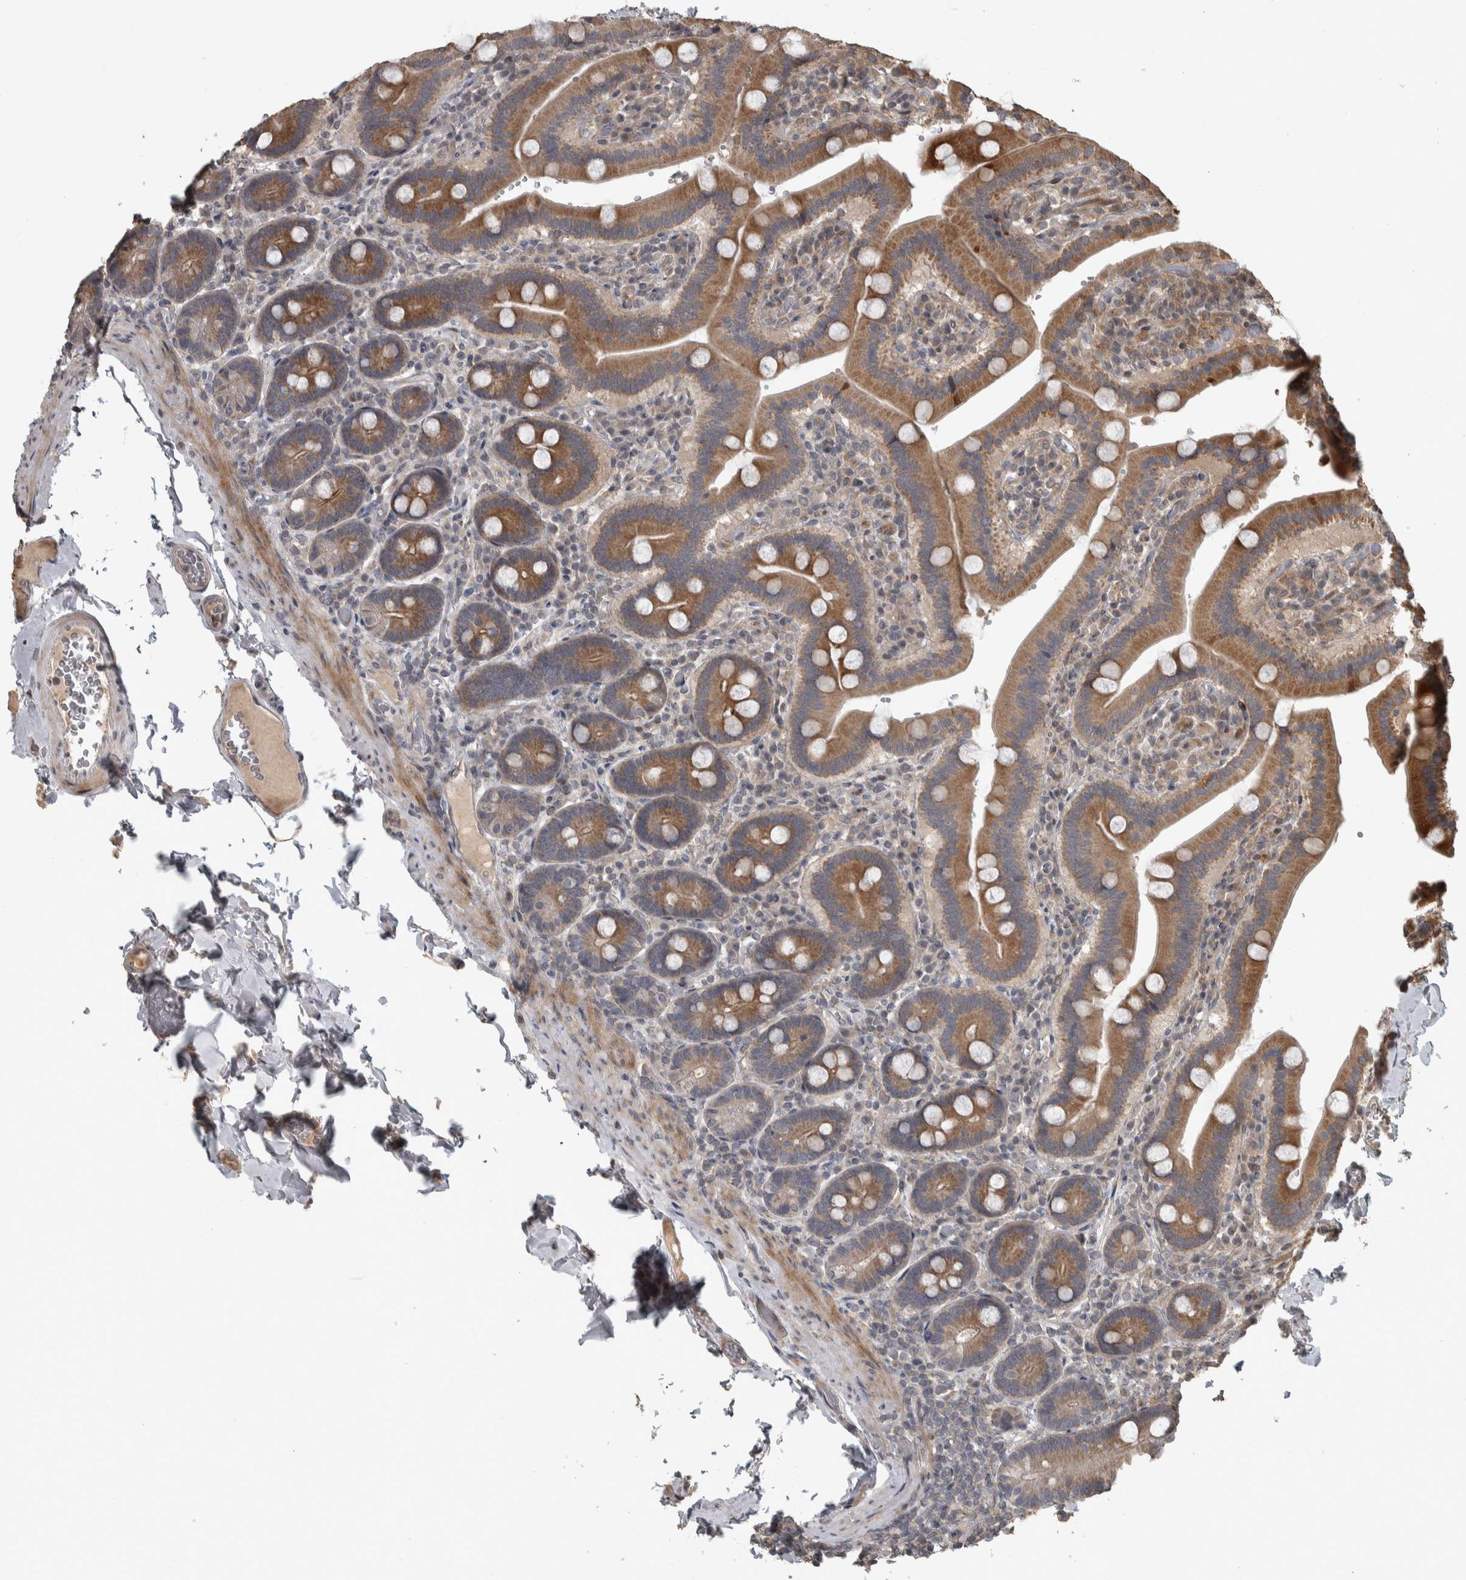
{"staining": {"intensity": "strong", "quantity": ">75%", "location": "cytoplasmic/membranous"}, "tissue": "duodenum", "cell_type": "Glandular cells", "image_type": "normal", "snomed": [{"axis": "morphology", "description": "Normal tissue, NOS"}, {"axis": "topography", "description": "Duodenum"}], "caption": "Immunohistochemical staining of unremarkable human duodenum demonstrates >75% levels of strong cytoplasmic/membranous protein expression in about >75% of glandular cells.", "gene": "ERAL1", "patient": {"sex": "female", "age": 62}}